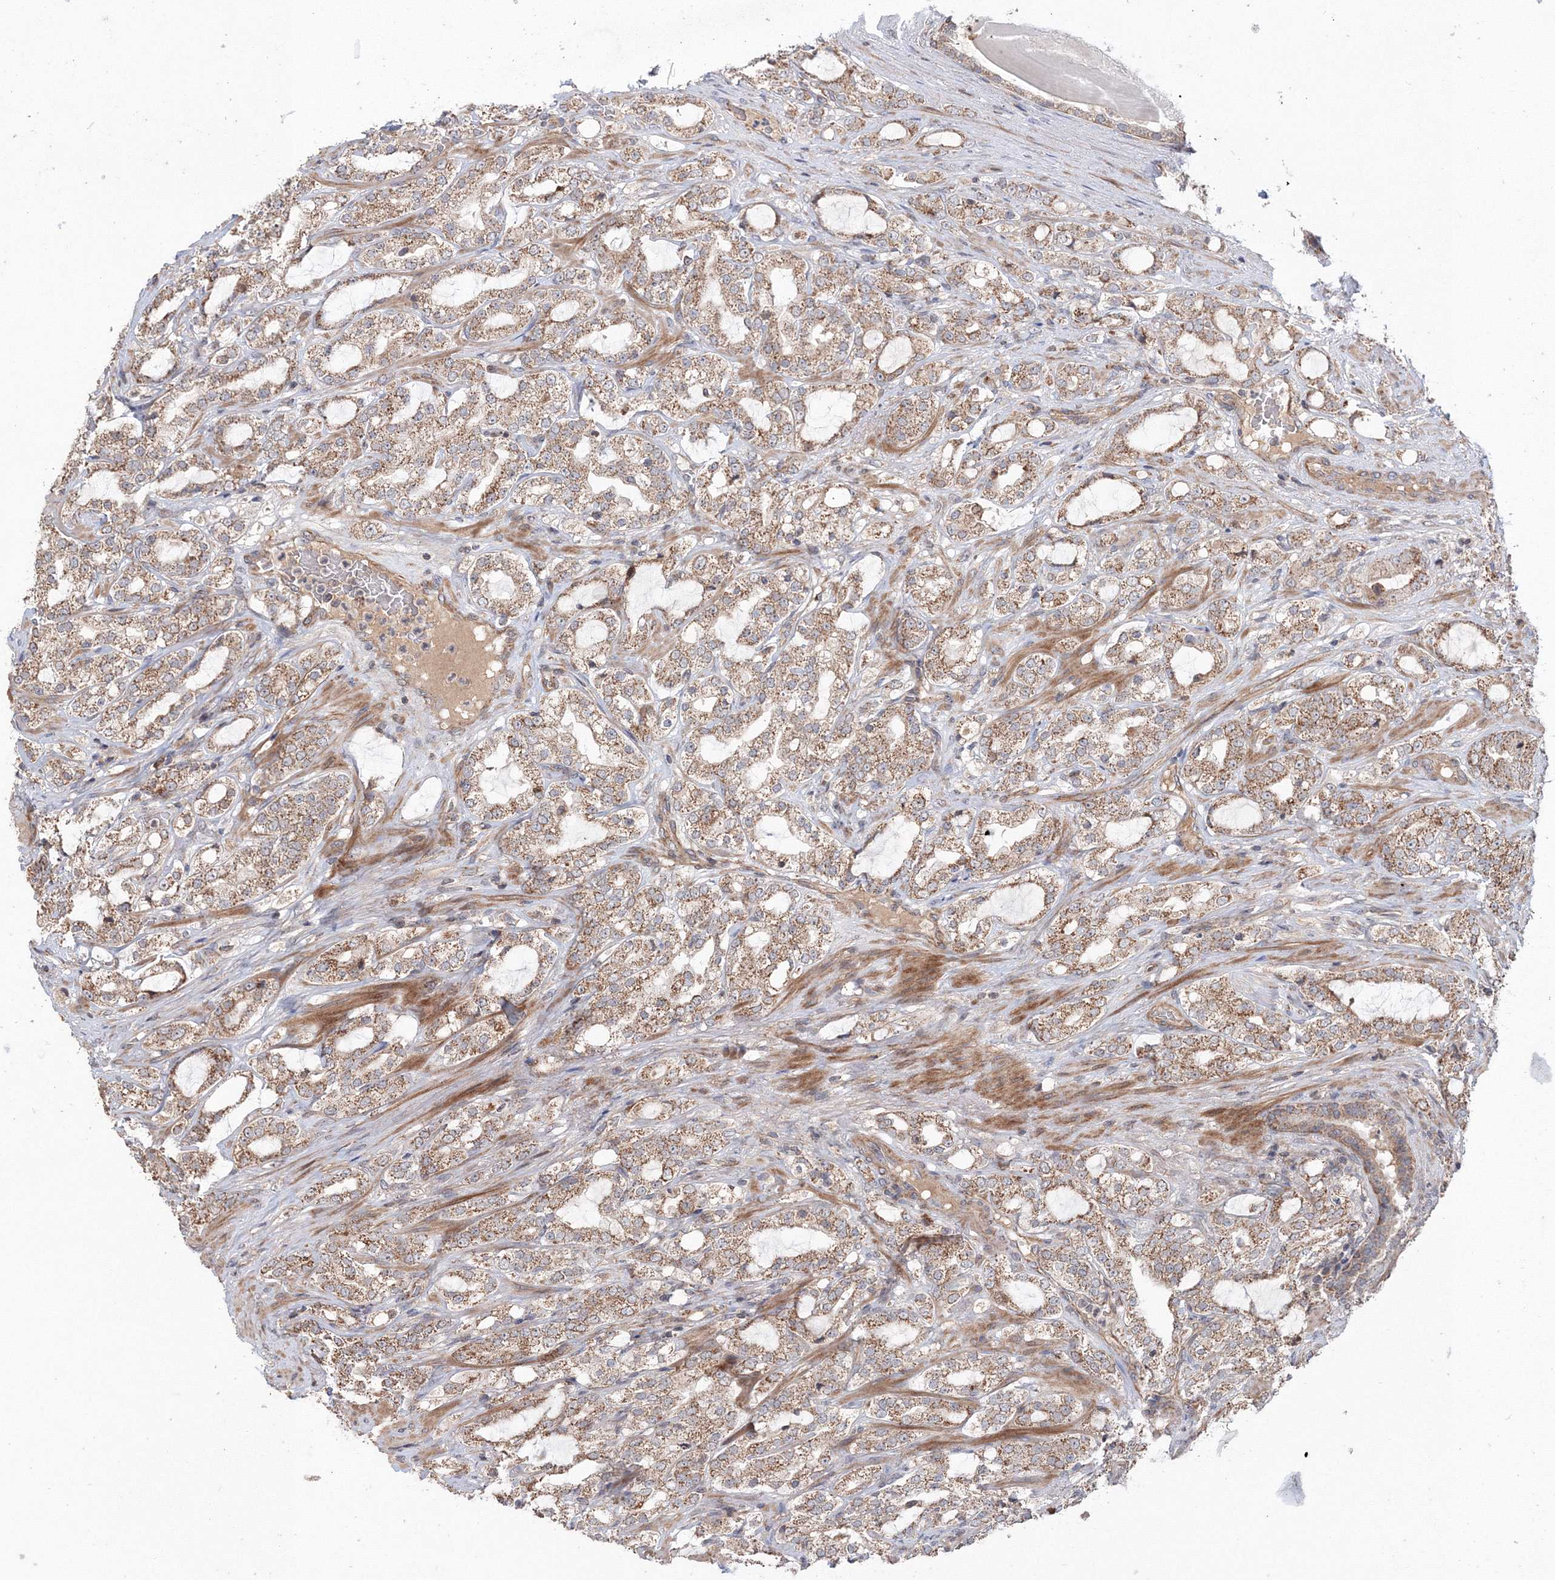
{"staining": {"intensity": "moderate", "quantity": ">75%", "location": "cytoplasmic/membranous"}, "tissue": "prostate cancer", "cell_type": "Tumor cells", "image_type": "cancer", "snomed": [{"axis": "morphology", "description": "Adenocarcinoma, High grade"}, {"axis": "topography", "description": "Prostate"}], "caption": "Immunohistochemistry (DAB (3,3'-diaminobenzidine)) staining of prostate cancer demonstrates moderate cytoplasmic/membranous protein expression in approximately >75% of tumor cells.", "gene": "NOA1", "patient": {"sex": "male", "age": 64}}